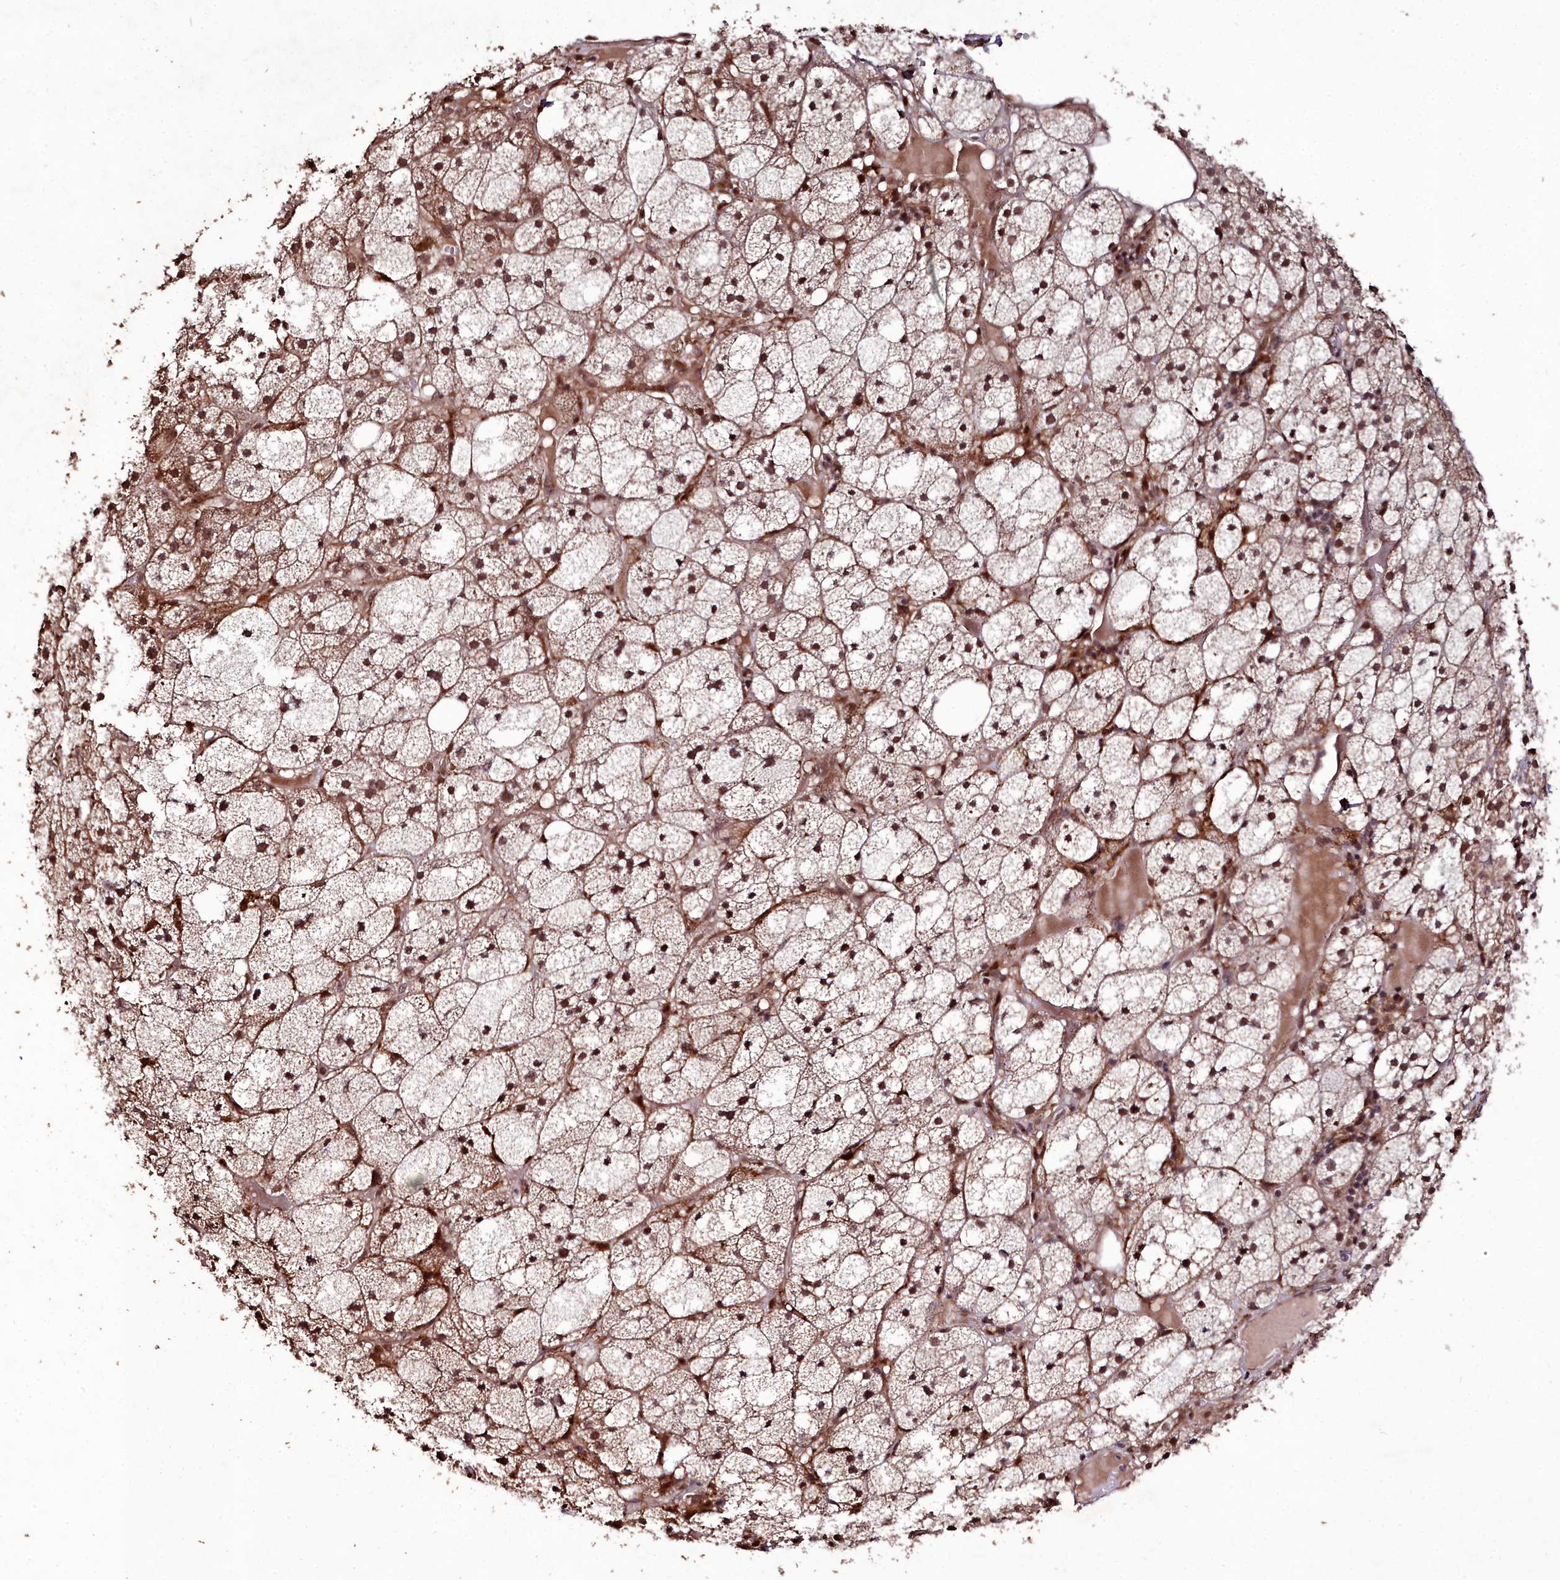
{"staining": {"intensity": "moderate", "quantity": ">75%", "location": "cytoplasmic/membranous,nuclear"}, "tissue": "adrenal gland", "cell_type": "Glandular cells", "image_type": "normal", "snomed": [{"axis": "morphology", "description": "Normal tissue, NOS"}, {"axis": "topography", "description": "Adrenal gland"}], "caption": "Glandular cells reveal medium levels of moderate cytoplasmic/membranous,nuclear expression in approximately >75% of cells in benign human adrenal gland.", "gene": "CXXC1", "patient": {"sex": "female", "age": 61}}